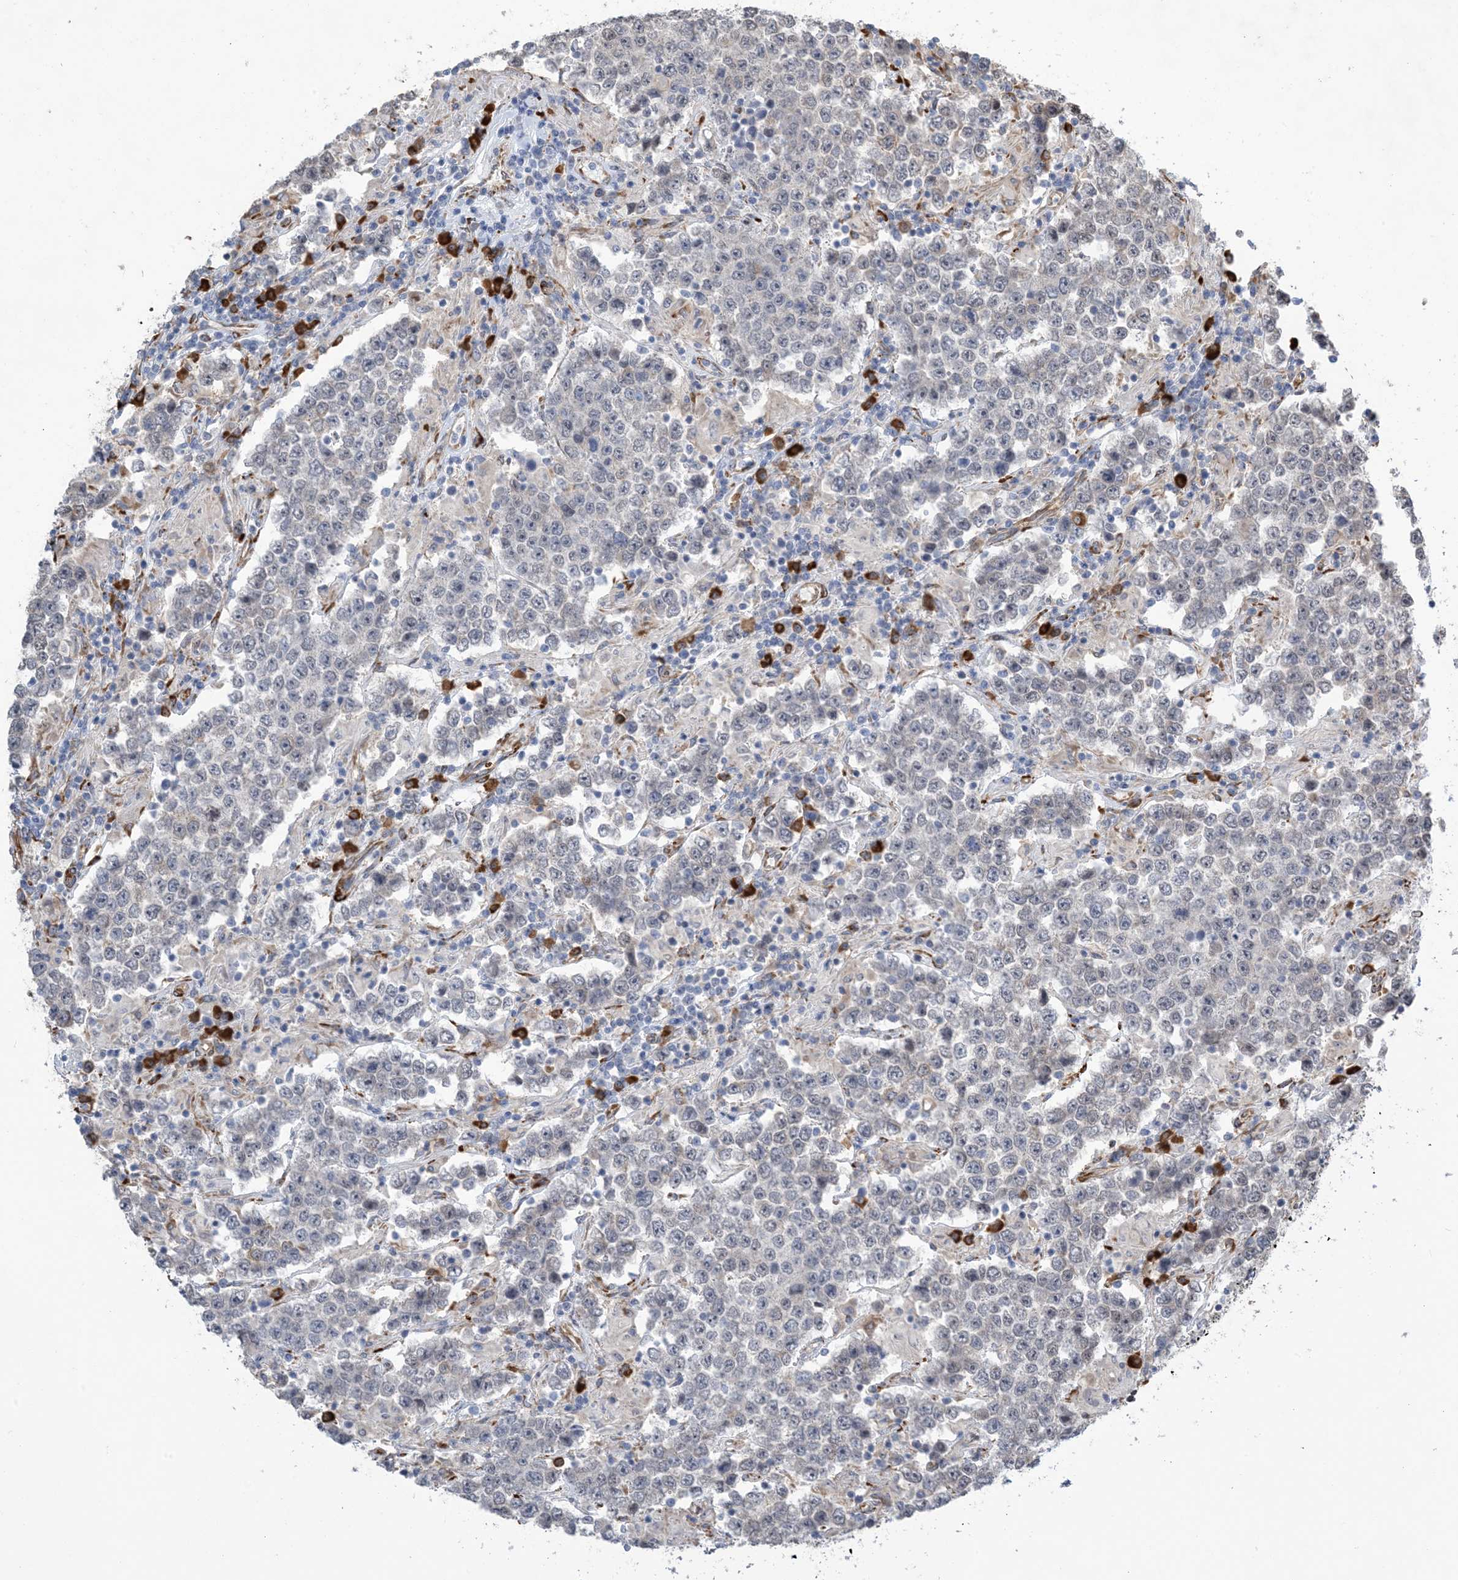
{"staining": {"intensity": "negative", "quantity": "none", "location": "none"}, "tissue": "testis cancer", "cell_type": "Tumor cells", "image_type": "cancer", "snomed": [{"axis": "morphology", "description": "Normal tissue, NOS"}, {"axis": "morphology", "description": "Urothelial carcinoma, High grade"}, {"axis": "morphology", "description": "Seminoma, NOS"}, {"axis": "morphology", "description": "Carcinoma, Embryonal, NOS"}, {"axis": "topography", "description": "Urinary bladder"}, {"axis": "topography", "description": "Testis"}], "caption": "Immunohistochemistry (IHC) histopathology image of neoplastic tissue: human urothelial carcinoma (high-grade) (testis) stained with DAB (3,3'-diaminobenzidine) demonstrates no significant protein positivity in tumor cells.", "gene": "ZBTB45", "patient": {"sex": "male", "age": 41}}